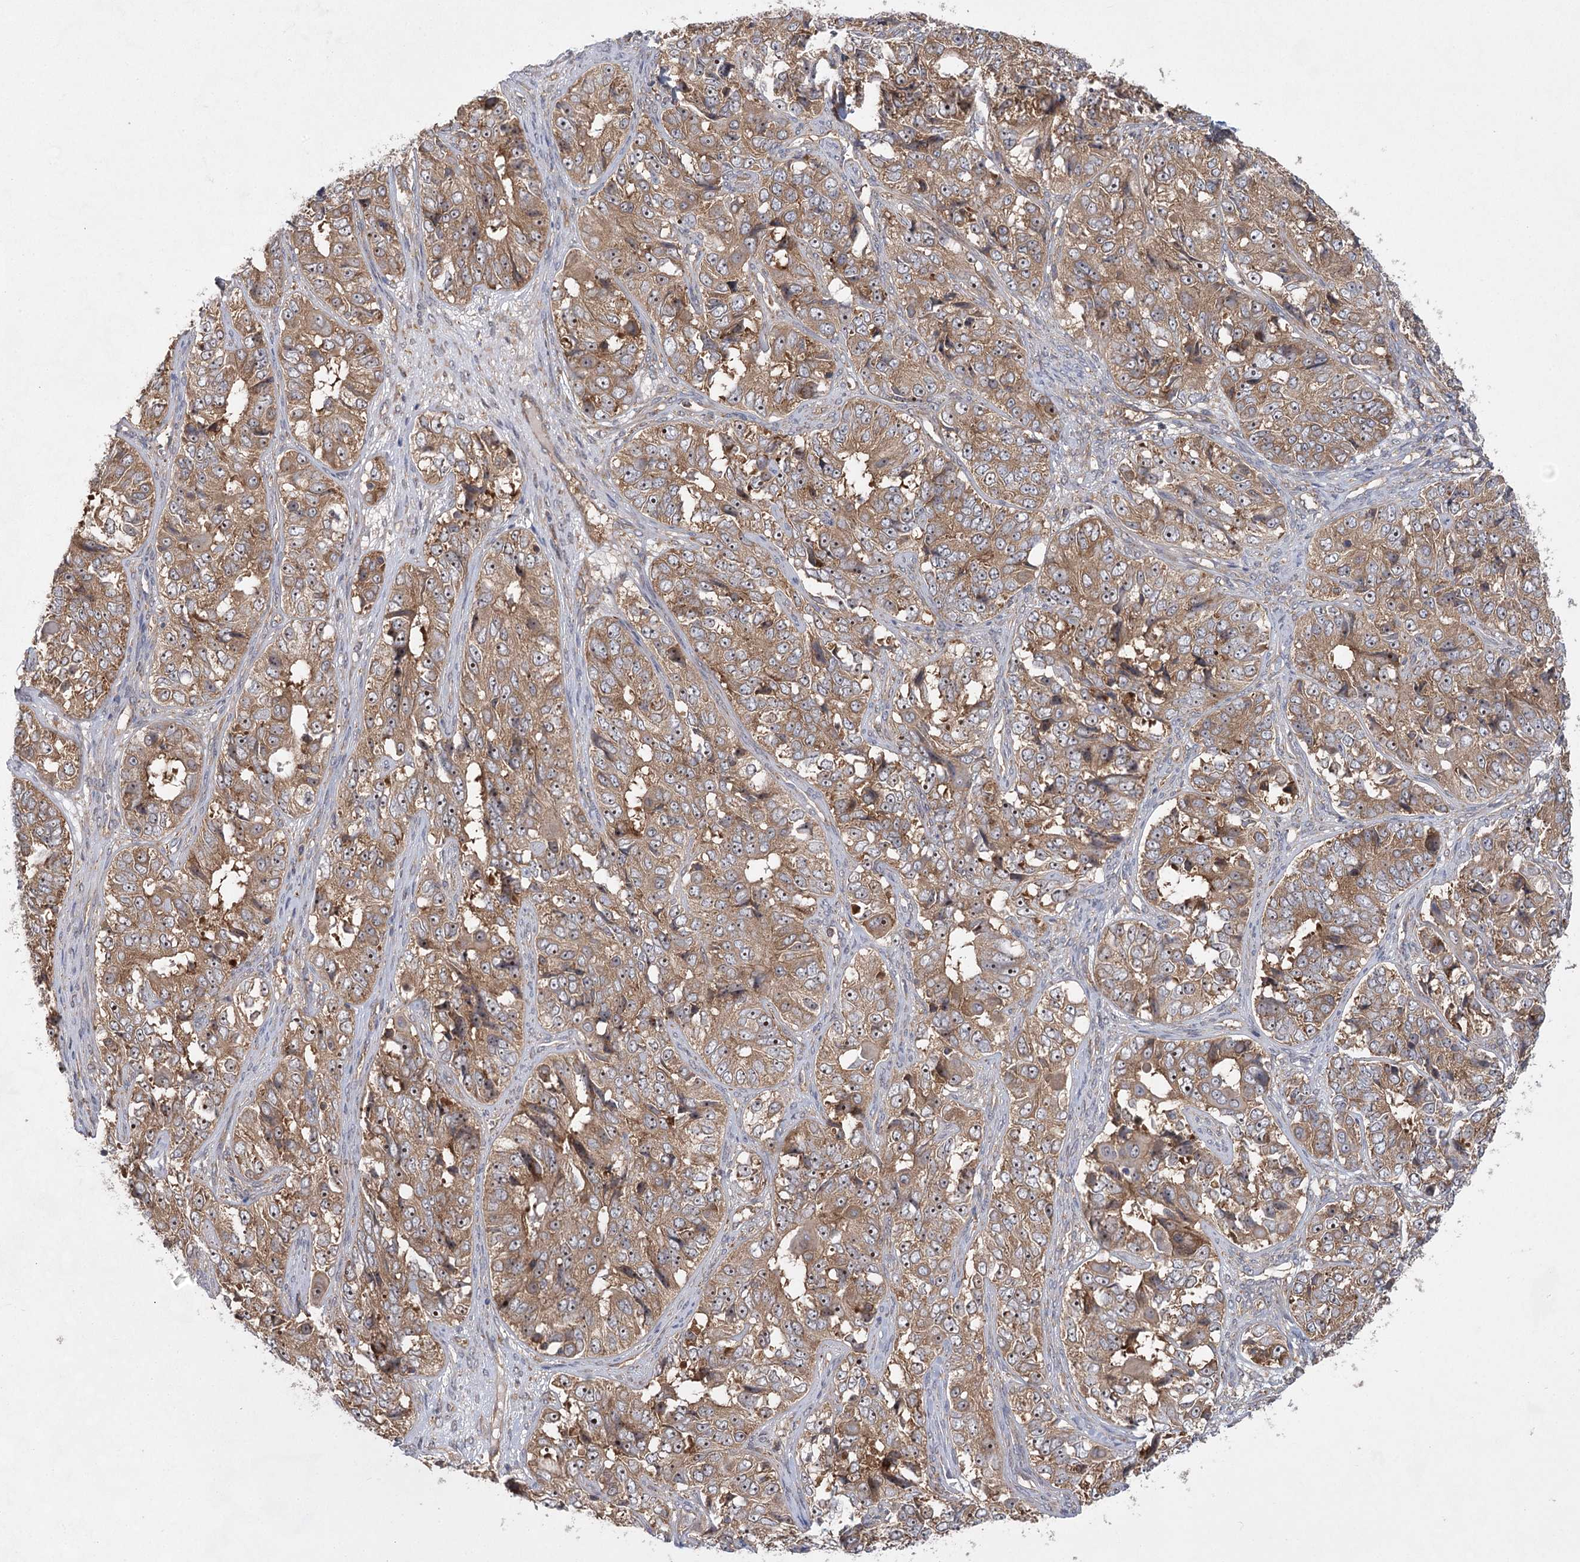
{"staining": {"intensity": "moderate", "quantity": ">75%", "location": "cytoplasmic/membranous,nuclear"}, "tissue": "ovarian cancer", "cell_type": "Tumor cells", "image_type": "cancer", "snomed": [{"axis": "morphology", "description": "Carcinoma, endometroid"}, {"axis": "topography", "description": "Ovary"}], "caption": "Immunohistochemistry (IHC) micrograph of ovarian endometroid carcinoma stained for a protein (brown), which reveals medium levels of moderate cytoplasmic/membranous and nuclear positivity in approximately >75% of tumor cells.", "gene": "EIF3A", "patient": {"sex": "female", "age": 51}}